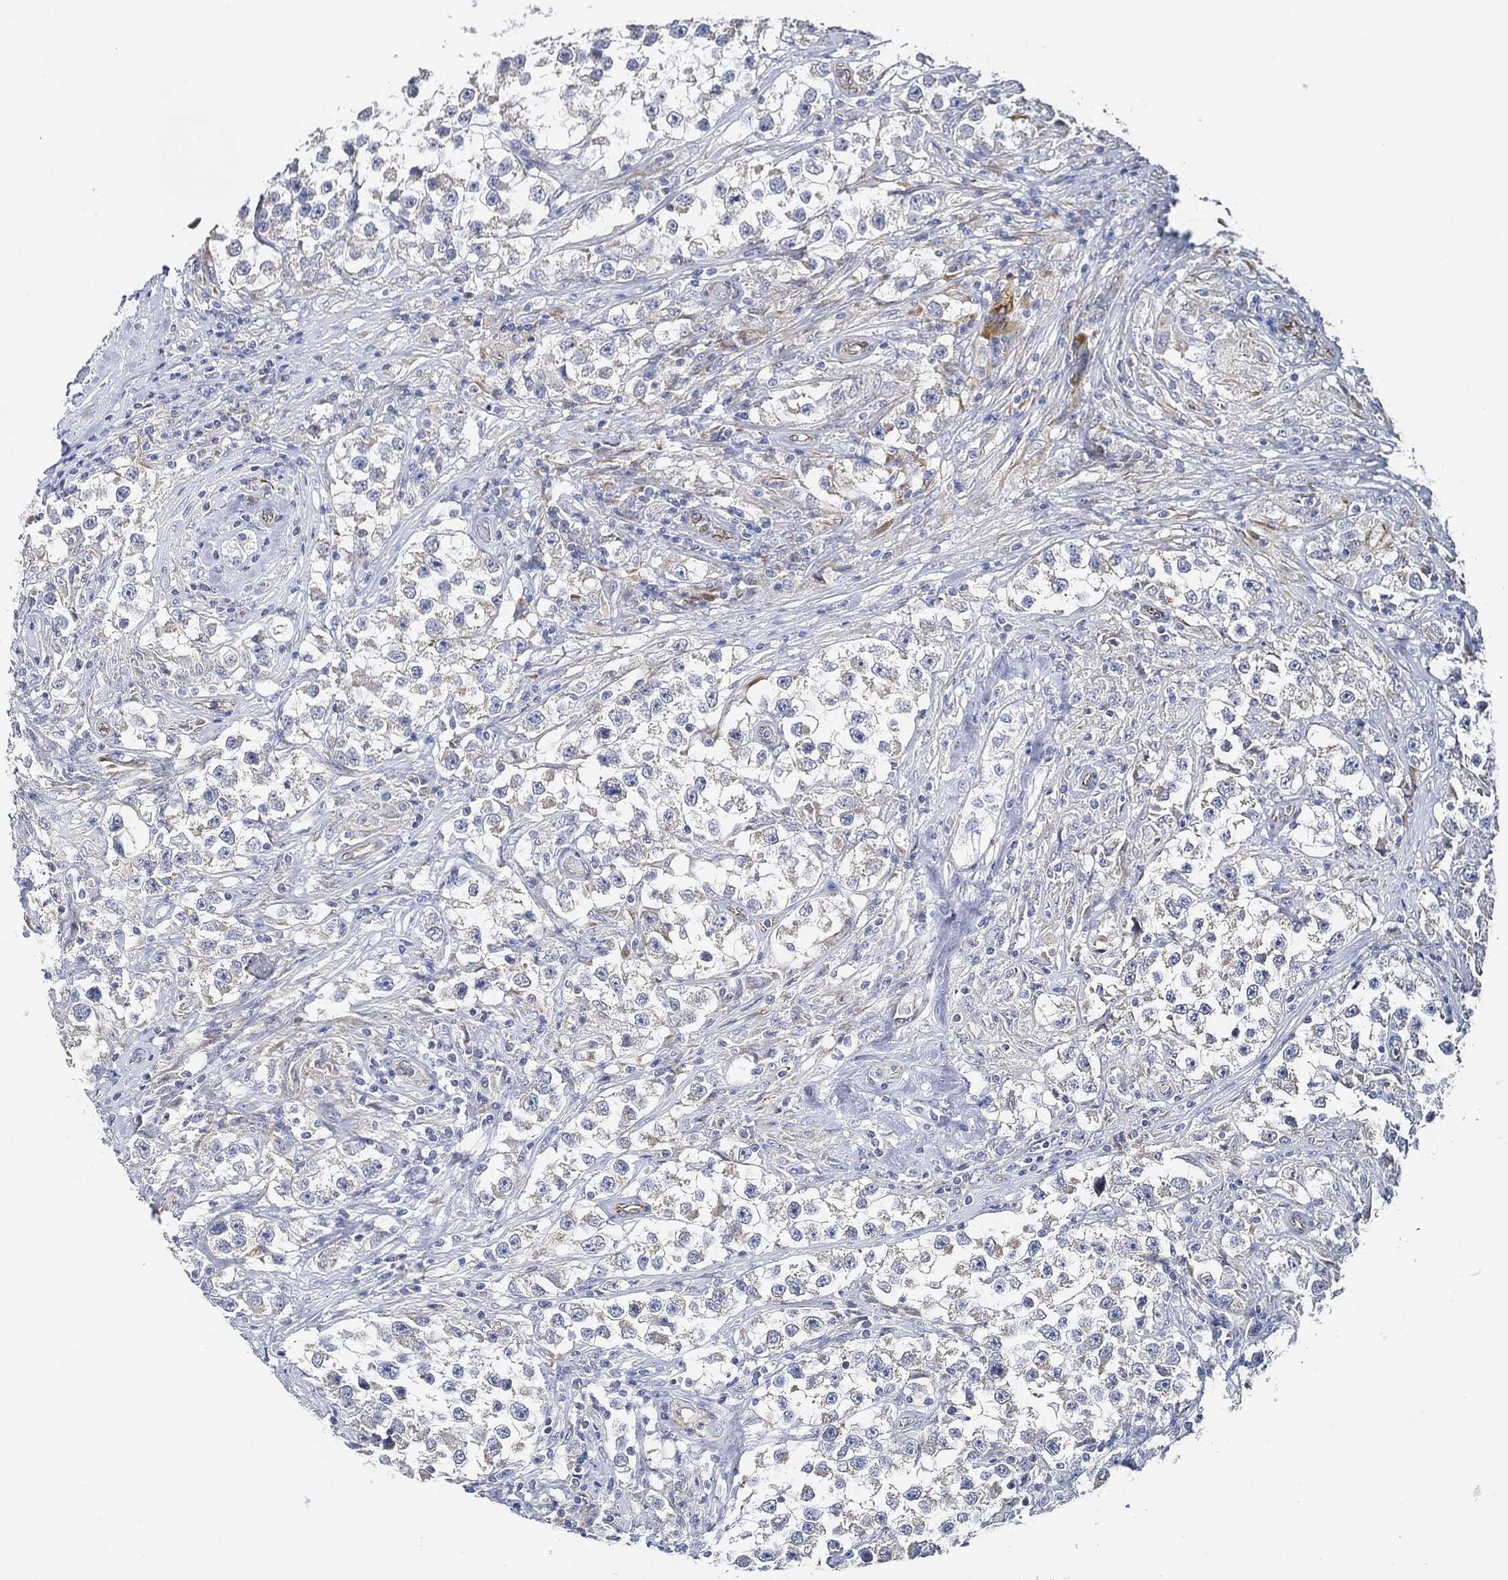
{"staining": {"intensity": "moderate", "quantity": "<25%", "location": "cytoplasmic/membranous"}, "tissue": "testis cancer", "cell_type": "Tumor cells", "image_type": "cancer", "snomed": [{"axis": "morphology", "description": "Seminoma, NOS"}, {"axis": "topography", "description": "Testis"}], "caption": "Immunohistochemical staining of testis seminoma shows low levels of moderate cytoplasmic/membranous protein expression in approximately <25% of tumor cells.", "gene": "THSD1", "patient": {"sex": "male", "age": 46}}